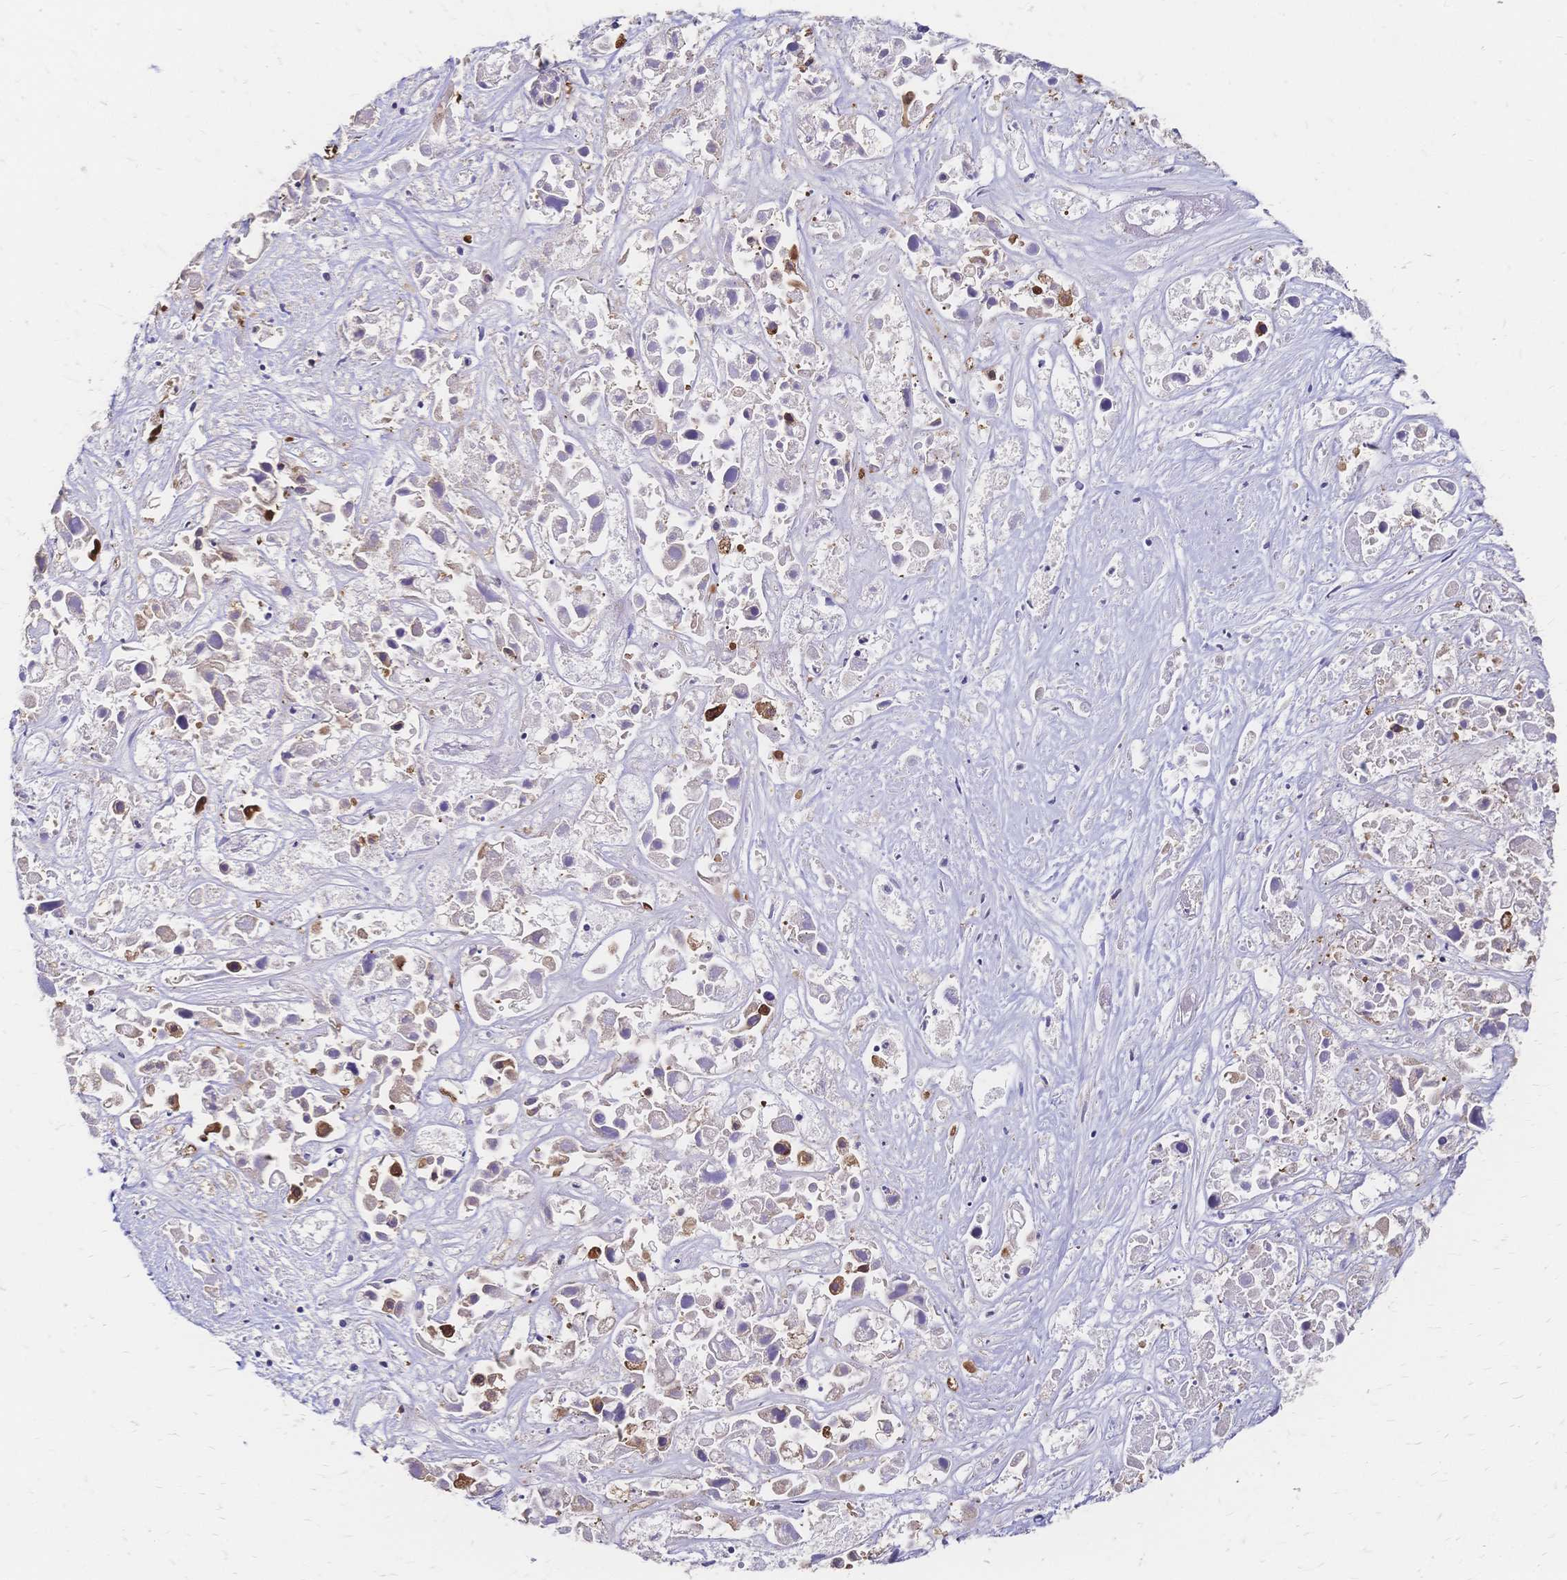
{"staining": {"intensity": "negative", "quantity": "none", "location": "none"}, "tissue": "liver cancer", "cell_type": "Tumor cells", "image_type": "cancer", "snomed": [{"axis": "morphology", "description": "Cholangiocarcinoma"}, {"axis": "topography", "description": "Liver"}], "caption": "A high-resolution photomicrograph shows immunohistochemistry (IHC) staining of liver cancer (cholangiocarcinoma), which shows no significant positivity in tumor cells.", "gene": "DTNB", "patient": {"sex": "male", "age": 81}}